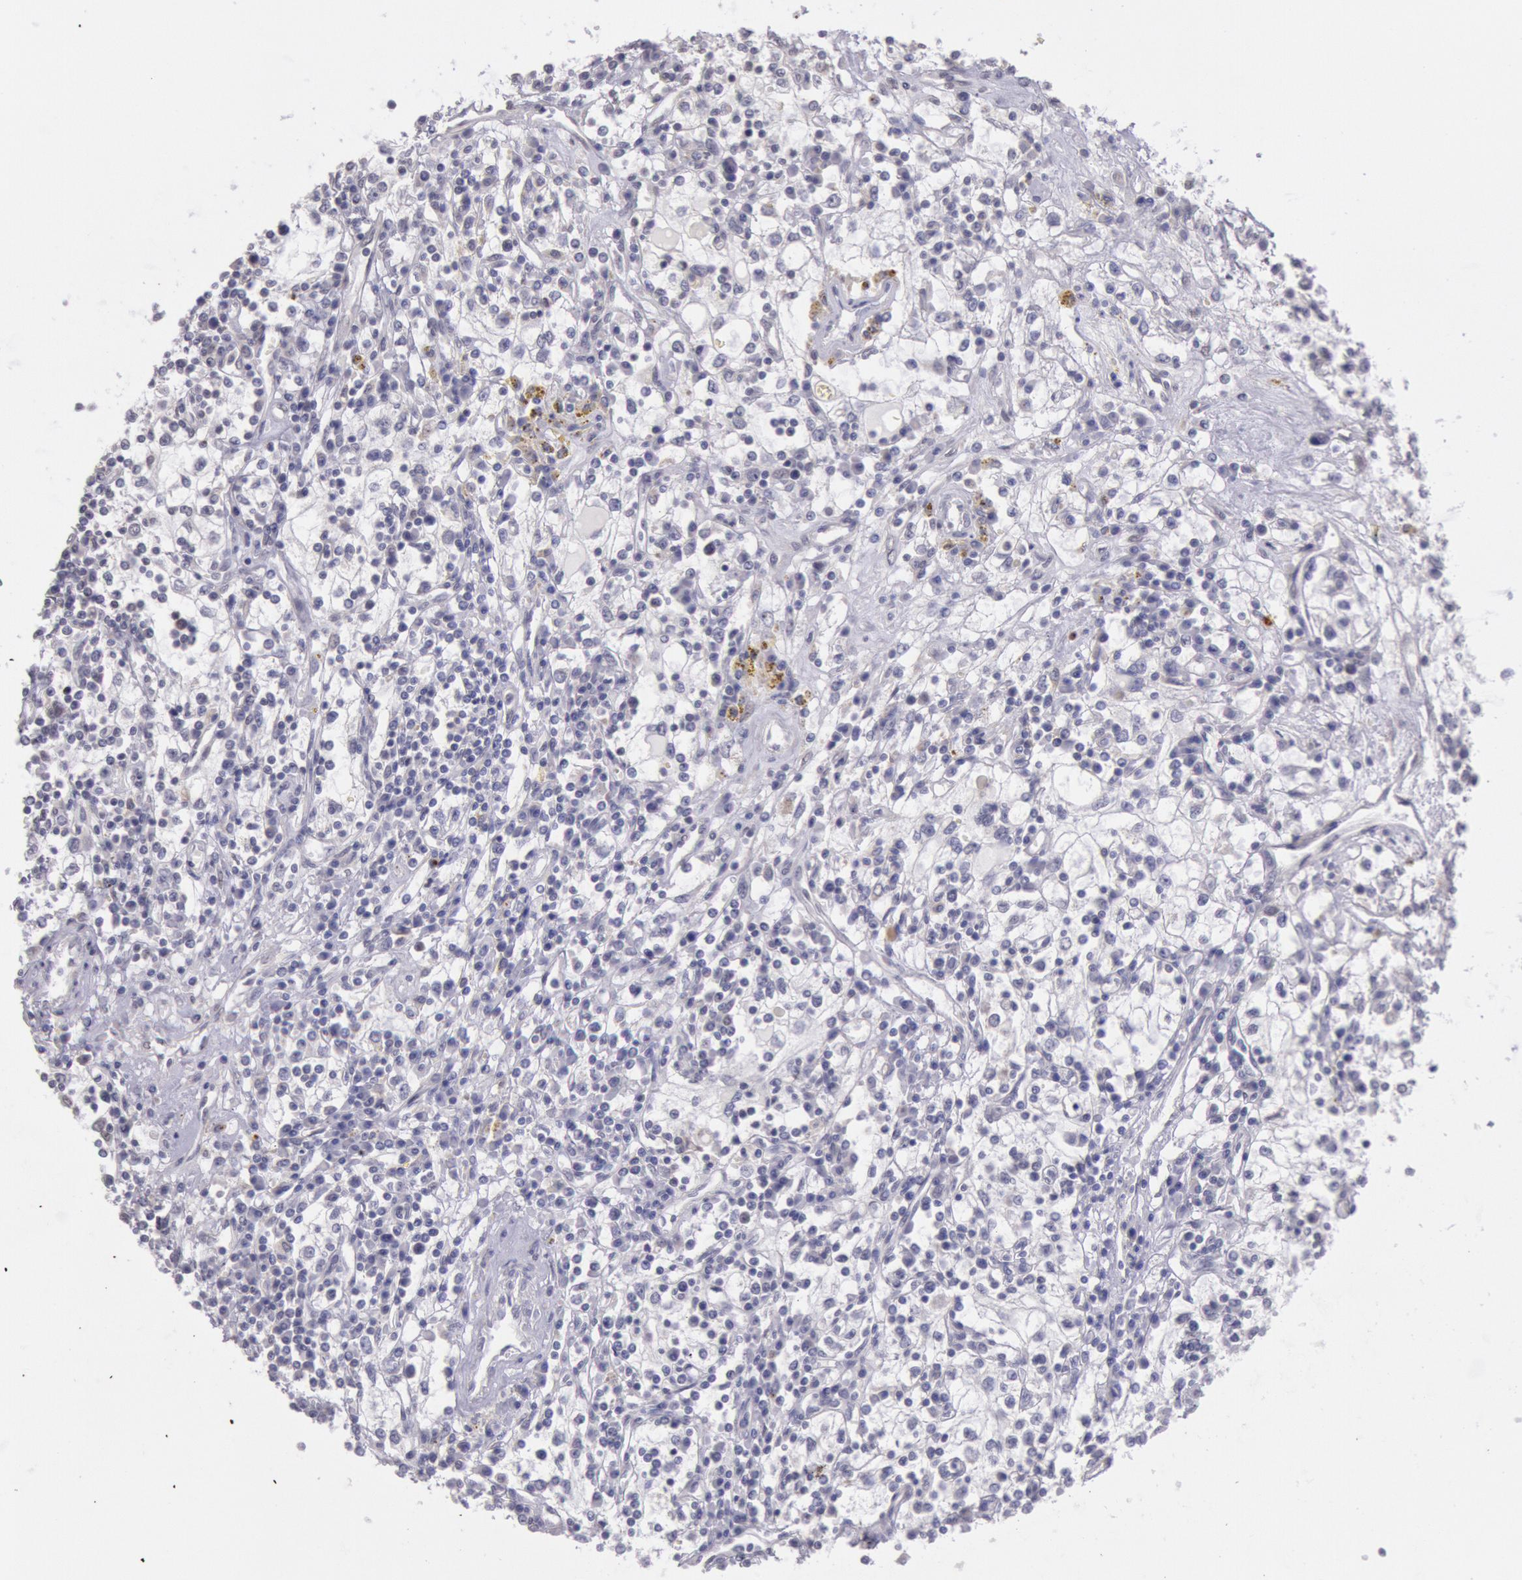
{"staining": {"intensity": "weak", "quantity": "<25%", "location": "cytoplasmic/membranous"}, "tissue": "renal cancer", "cell_type": "Tumor cells", "image_type": "cancer", "snomed": [{"axis": "morphology", "description": "Adenocarcinoma, NOS"}, {"axis": "topography", "description": "Kidney"}], "caption": "Immunohistochemistry (IHC) photomicrograph of renal cancer (adenocarcinoma) stained for a protein (brown), which displays no staining in tumor cells.", "gene": "FRMD6", "patient": {"sex": "male", "age": 82}}